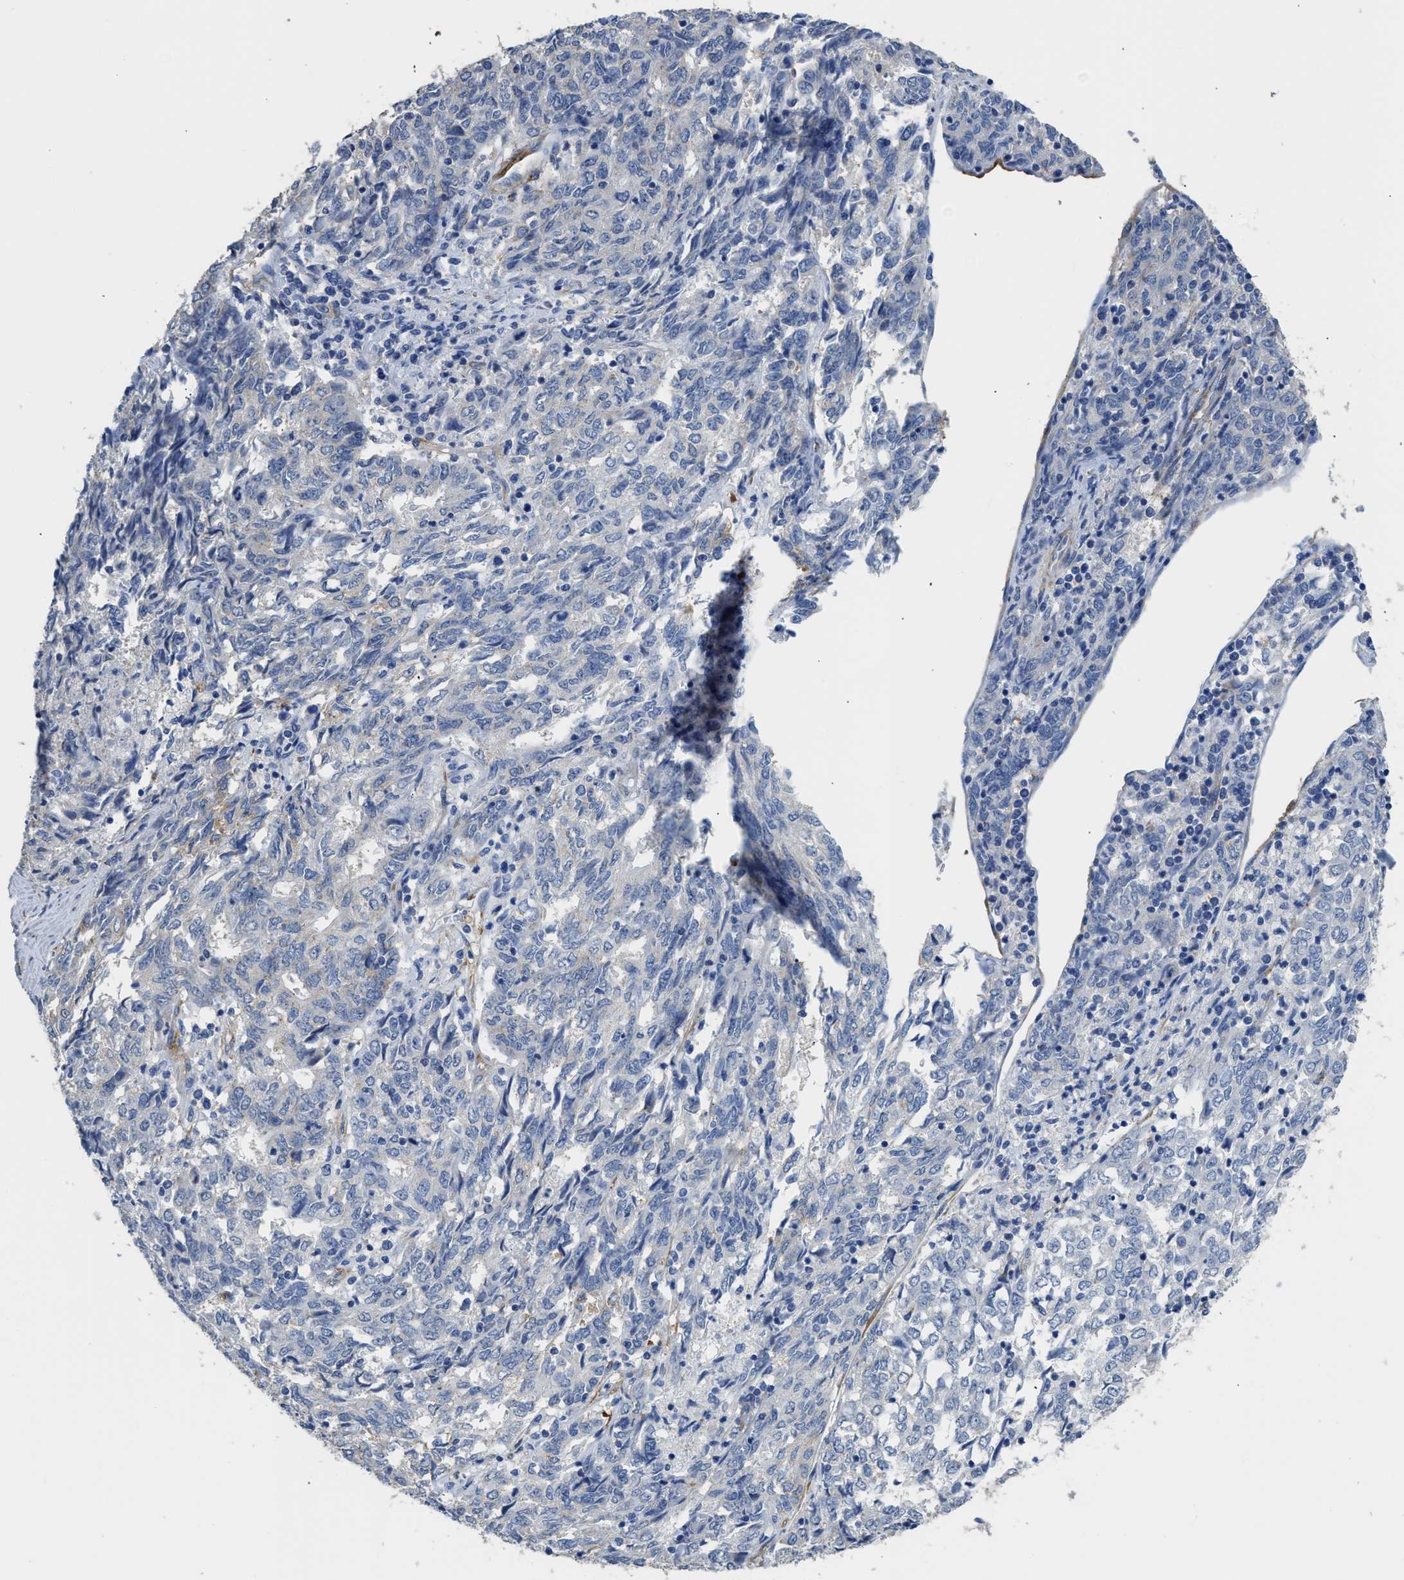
{"staining": {"intensity": "negative", "quantity": "none", "location": "none"}, "tissue": "endometrial cancer", "cell_type": "Tumor cells", "image_type": "cancer", "snomed": [{"axis": "morphology", "description": "Adenocarcinoma, NOS"}, {"axis": "topography", "description": "Endometrium"}], "caption": "This is a micrograph of immunohistochemistry staining of endometrial cancer (adenocarcinoma), which shows no positivity in tumor cells.", "gene": "ZSWIM5", "patient": {"sex": "female", "age": 80}}